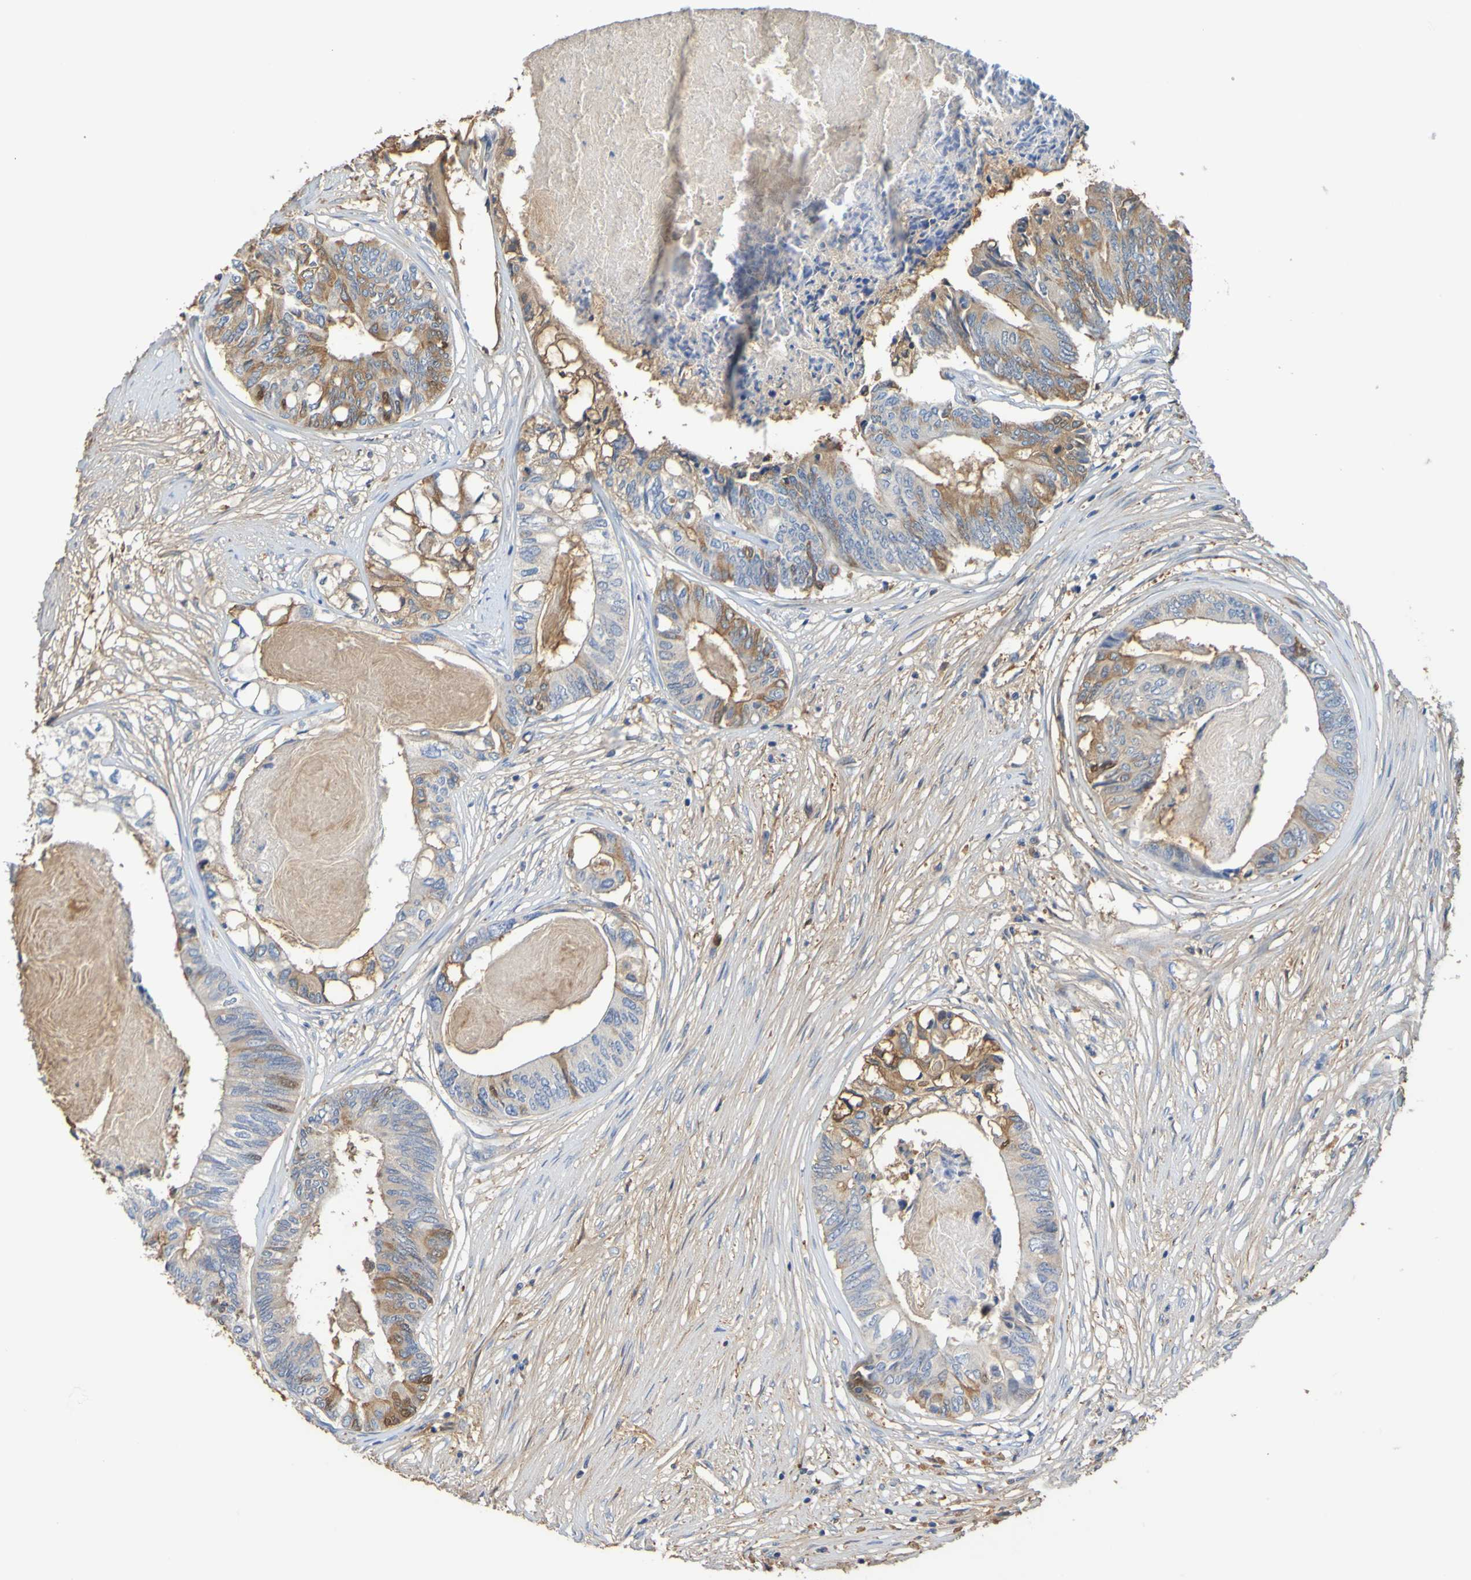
{"staining": {"intensity": "moderate", "quantity": "25%-75%", "location": "cytoplasmic/membranous"}, "tissue": "colorectal cancer", "cell_type": "Tumor cells", "image_type": "cancer", "snomed": [{"axis": "morphology", "description": "Adenocarcinoma, NOS"}, {"axis": "topography", "description": "Rectum"}], "caption": "Human colorectal cancer (adenocarcinoma) stained with a brown dye demonstrates moderate cytoplasmic/membranous positive staining in about 25%-75% of tumor cells.", "gene": "GAB3", "patient": {"sex": "male", "age": 63}}